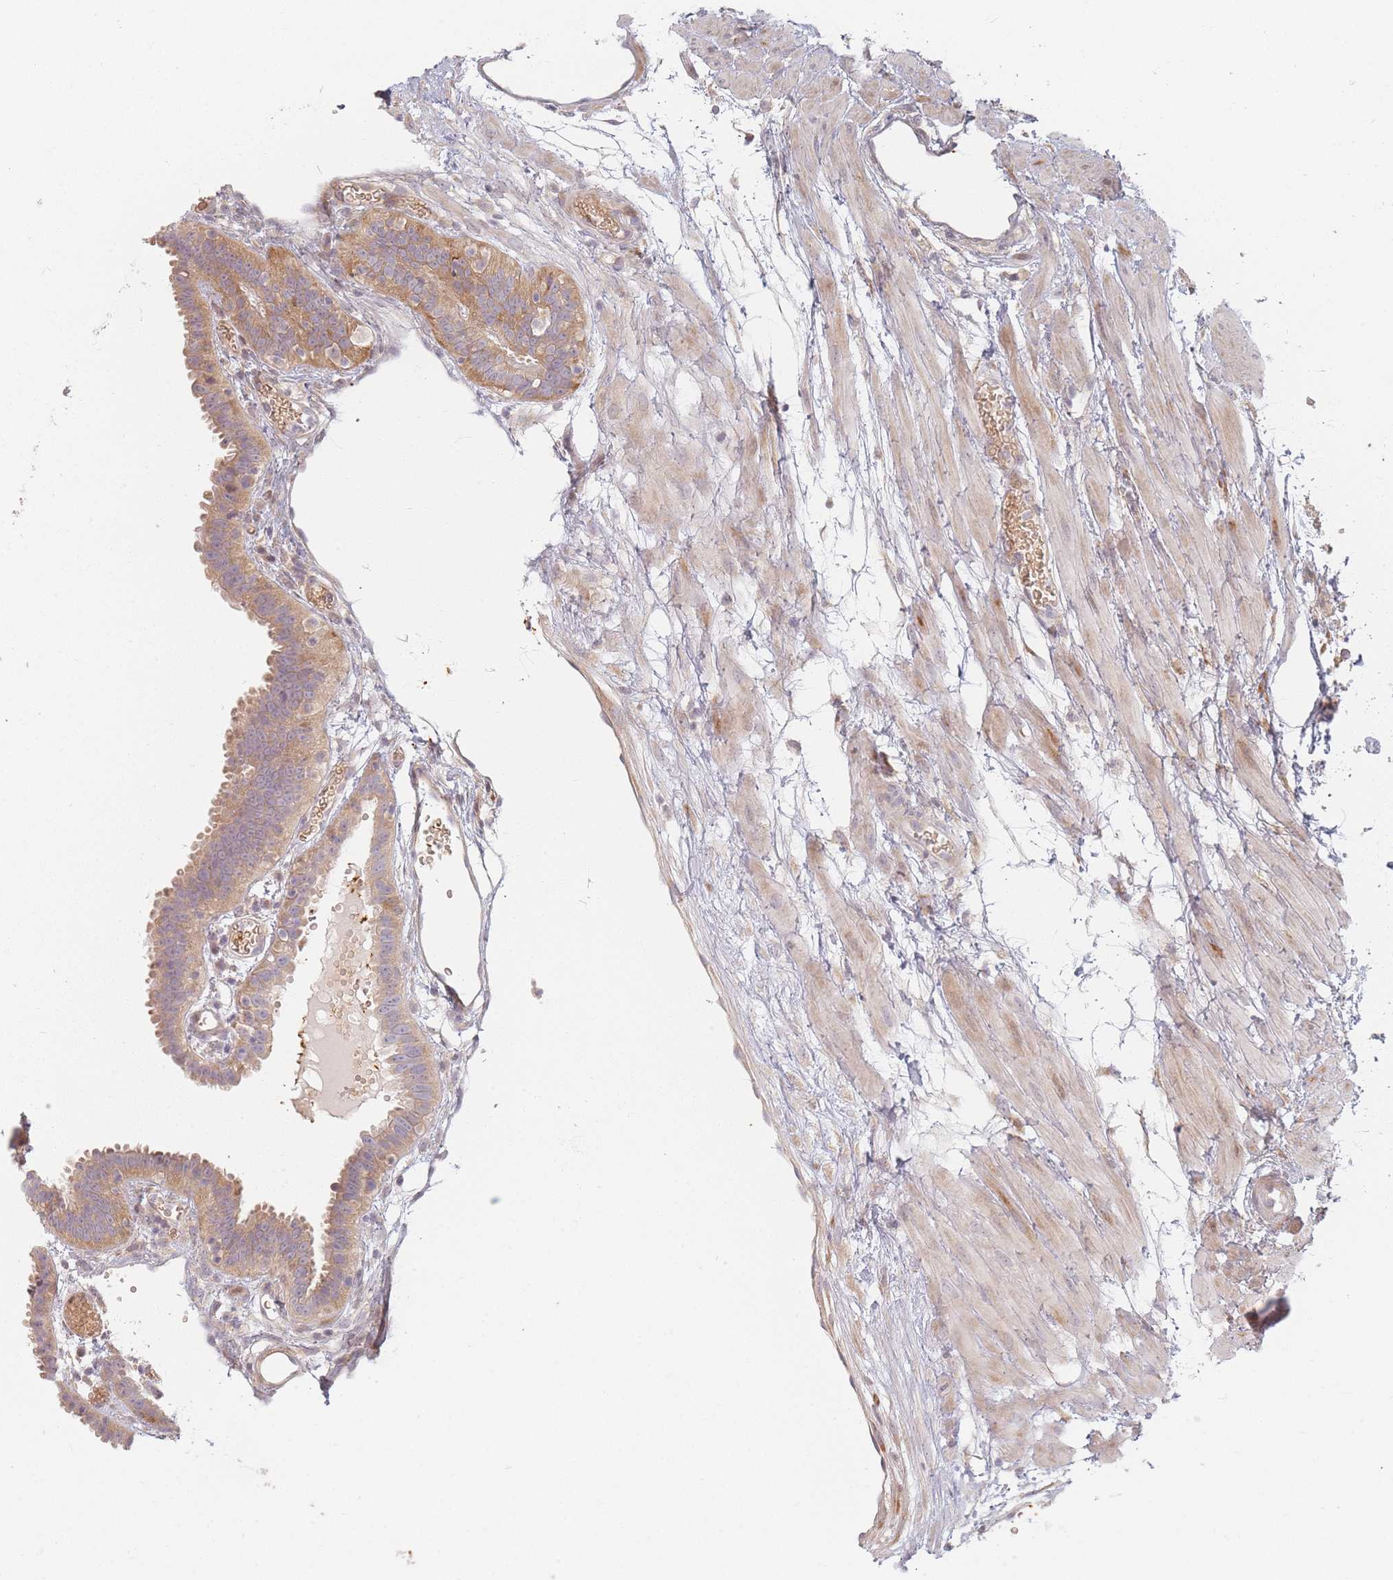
{"staining": {"intensity": "moderate", "quantity": "25%-75%", "location": "cytoplasmic/membranous"}, "tissue": "fallopian tube", "cell_type": "Glandular cells", "image_type": "normal", "snomed": [{"axis": "morphology", "description": "Normal tissue, NOS"}, {"axis": "topography", "description": "Fallopian tube"}], "caption": "Brown immunohistochemical staining in normal fallopian tube exhibits moderate cytoplasmic/membranous staining in about 25%-75% of glandular cells.", "gene": "ZKSCAN7", "patient": {"sex": "female", "age": 37}}